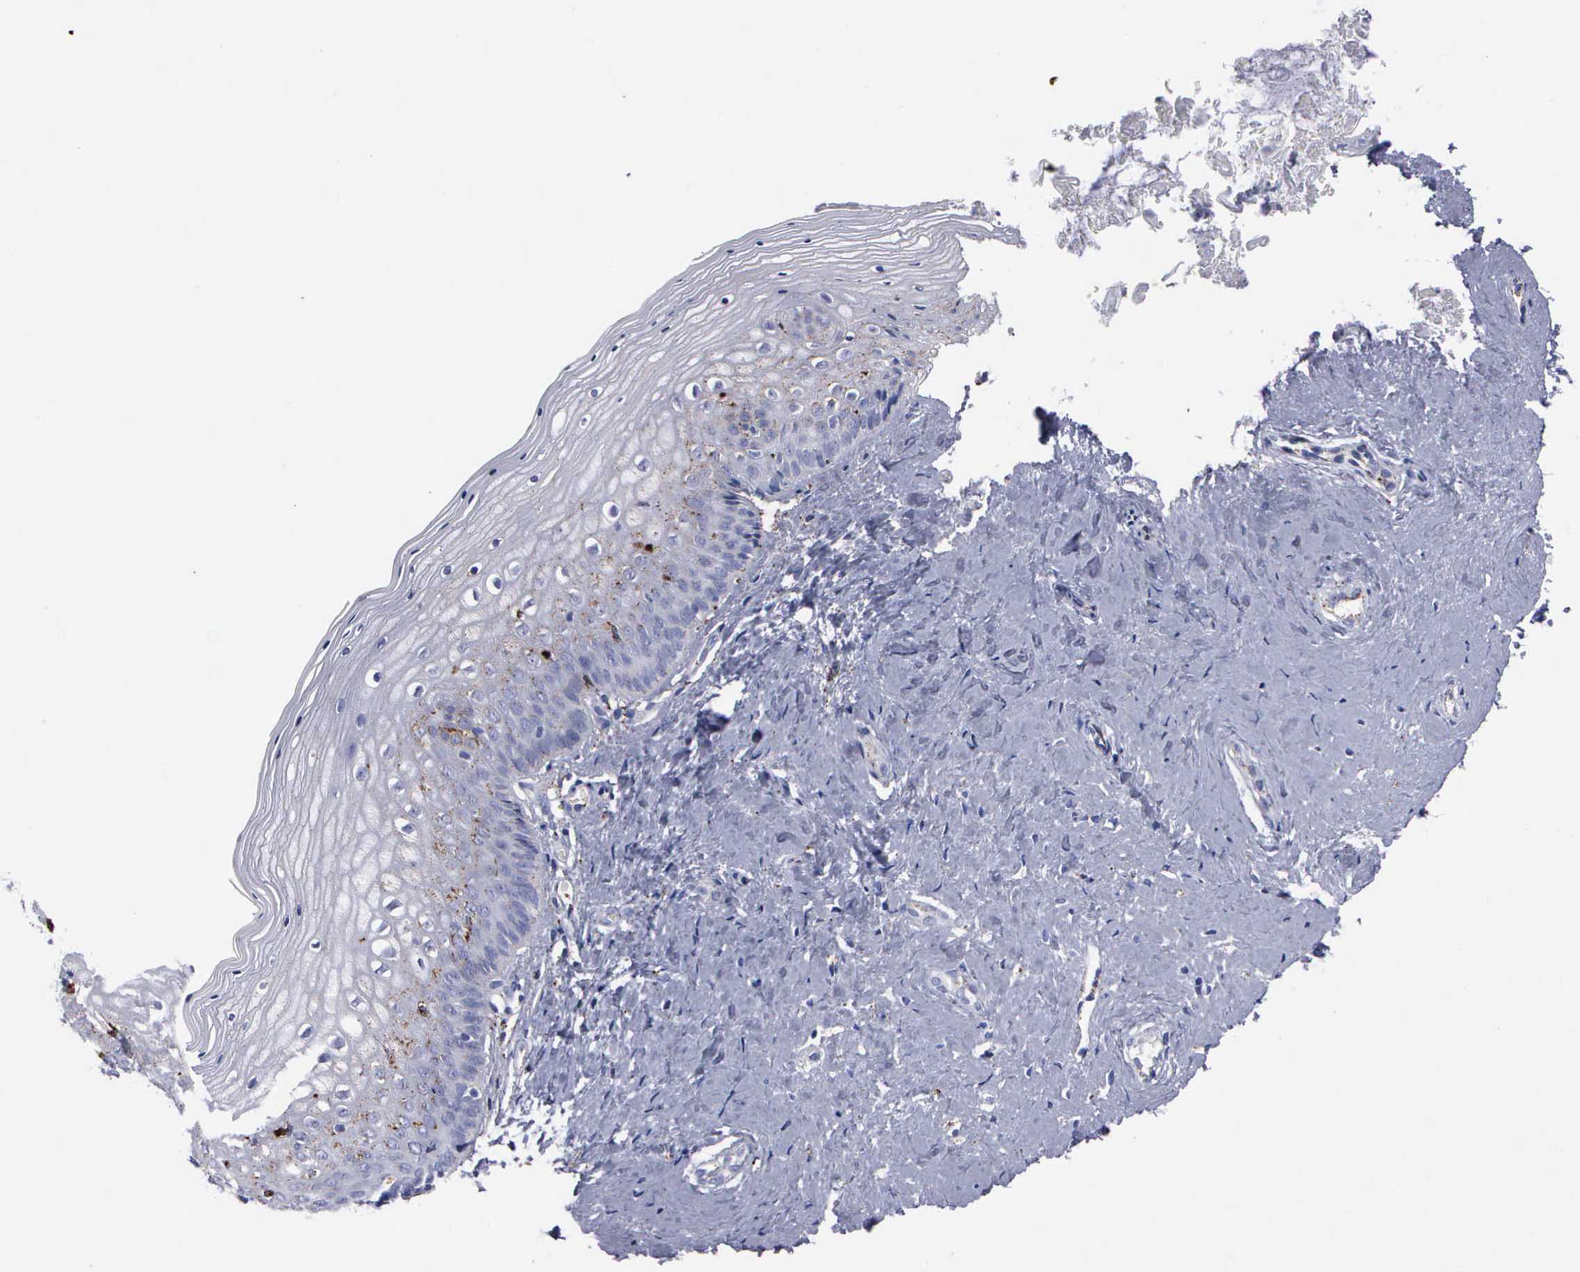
{"staining": {"intensity": "negative", "quantity": "none", "location": "none"}, "tissue": "vagina", "cell_type": "Squamous epithelial cells", "image_type": "normal", "snomed": [{"axis": "morphology", "description": "Normal tissue, NOS"}, {"axis": "topography", "description": "Vagina"}], "caption": "This is an immunohistochemistry (IHC) micrograph of benign human vagina. There is no staining in squamous epithelial cells.", "gene": "CTSH", "patient": {"sex": "female", "age": 46}}